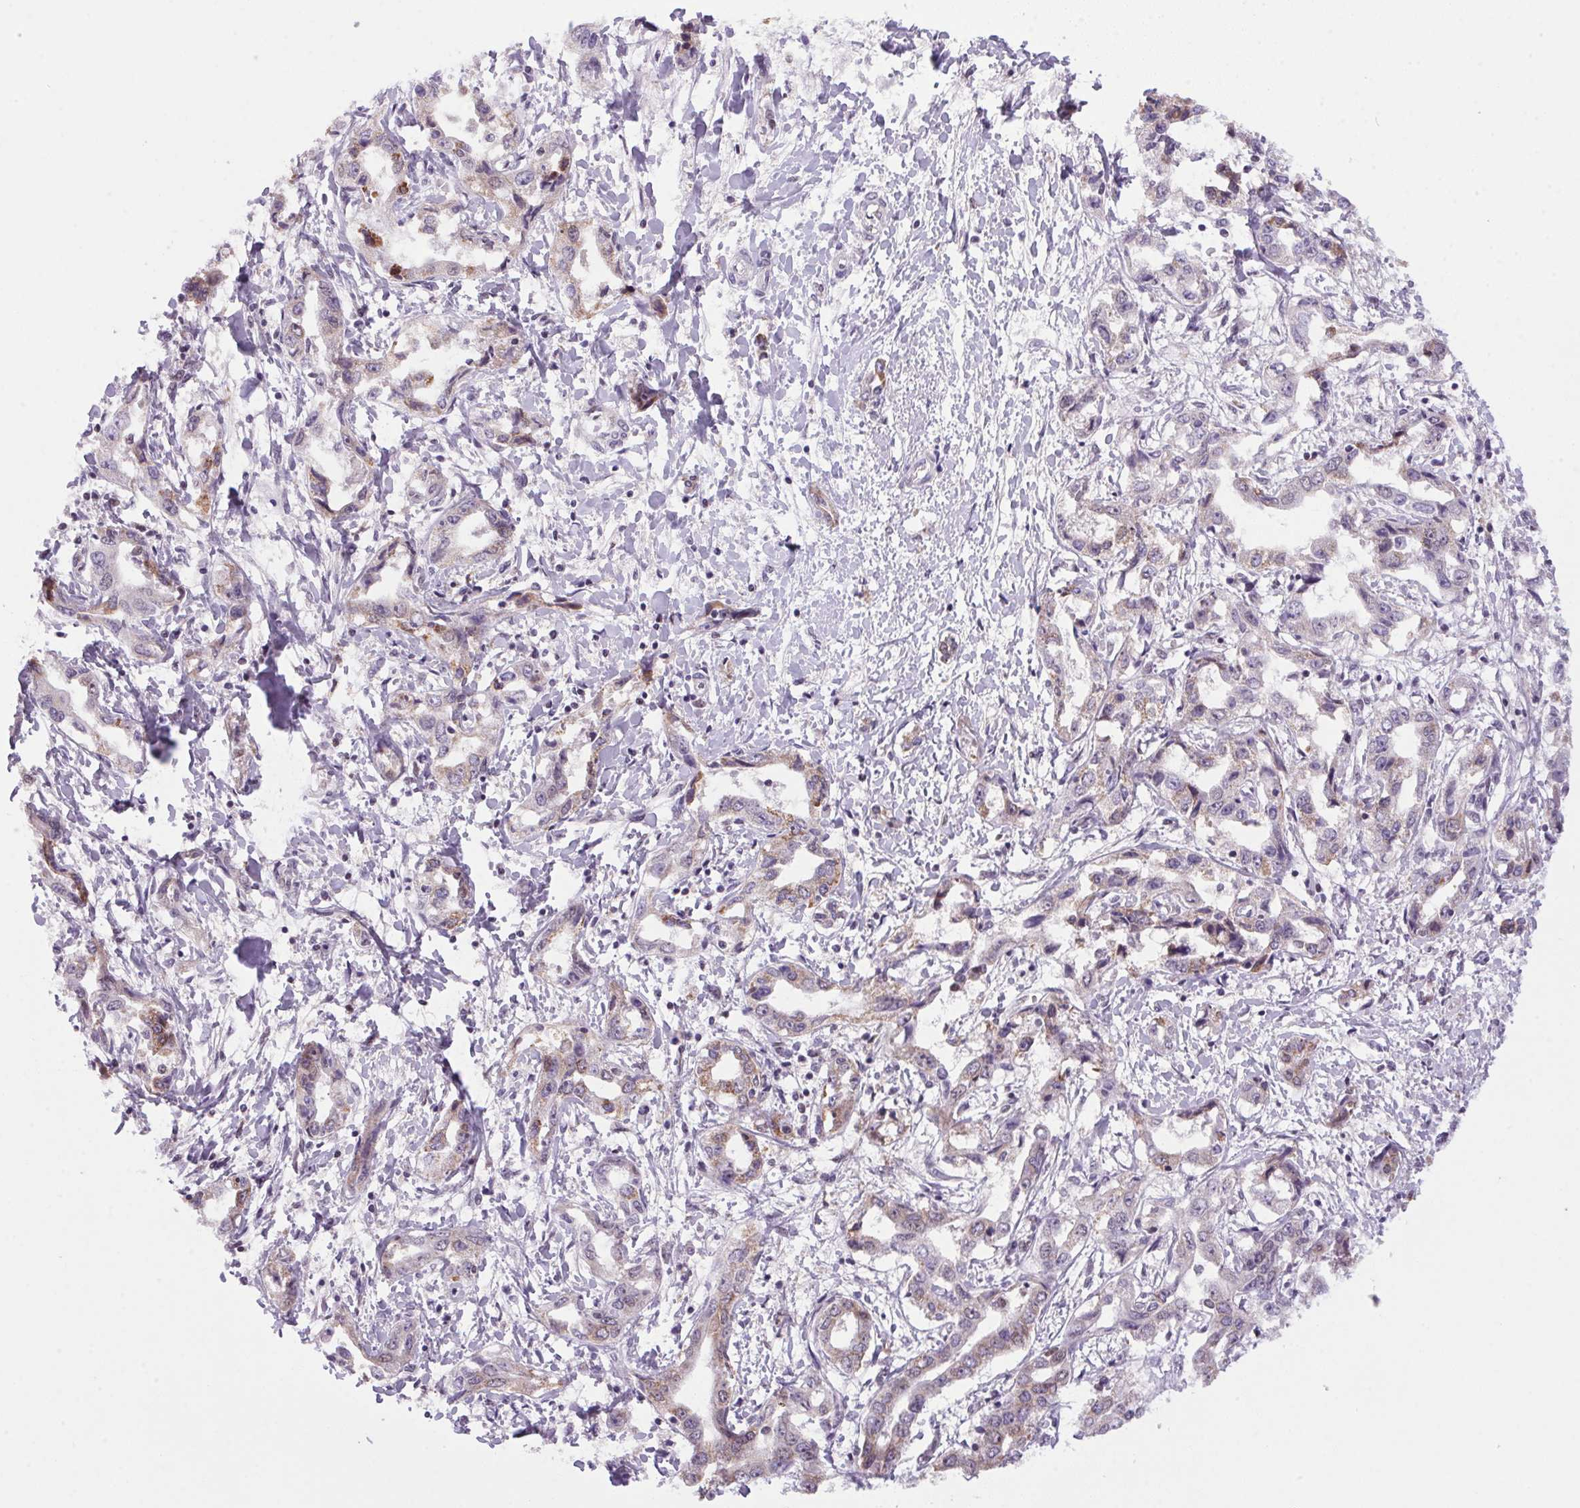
{"staining": {"intensity": "weak", "quantity": "25%-75%", "location": "cytoplasmic/membranous"}, "tissue": "liver cancer", "cell_type": "Tumor cells", "image_type": "cancer", "snomed": [{"axis": "morphology", "description": "Cholangiocarcinoma"}, {"axis": "topography", "description": "Liver"}], "caption": "Liver cancer (cholangiocarcinoma) stained for a protein (brown) exhibits weak cytoplasmic/membranous positive positivity in approximately 25%-75% of tumor cells.", "gene": "AKR1E2", "patient": {"sex": "male", "age": 59}}